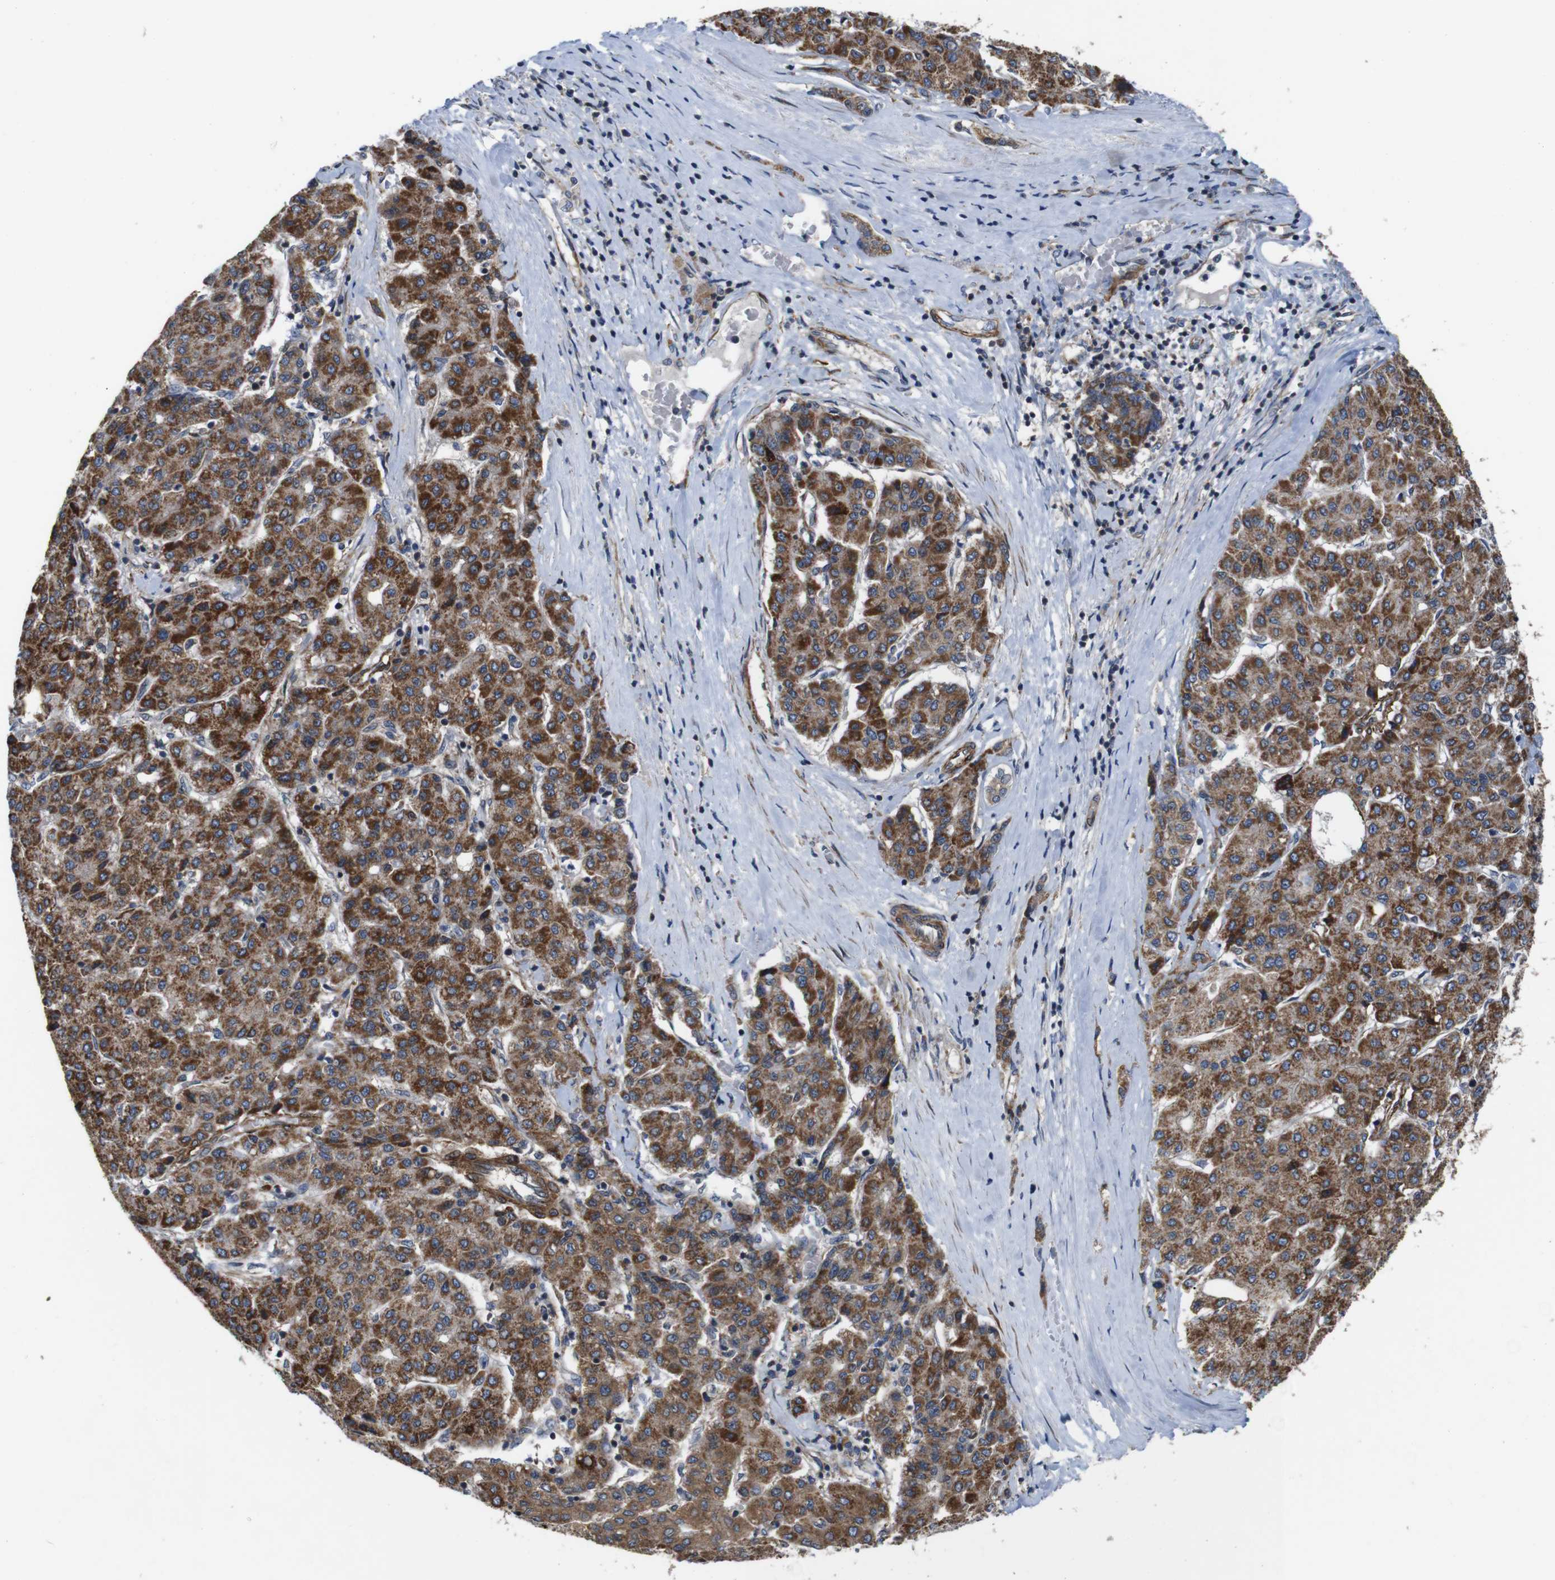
{"staining": {"intensity": "strong", "quantity": ">75%", "location": "cytoplasmic/membranous"}, "tissue": "liver cancer", "cell_type": "Tumor cells", "image_type": "cancer", "snomed": [{"axis": "morphology", "description": "Carcinoma, Hepatocellular, NOS"}, {"axis": "topography", "description": "Liver"}], "caption": "High-power microscopy captured an immunohistochemistry histopathology image of liver hepatocellular carcinoma, revealing strong cytoplasmic/membranous expression in approximately >75% of tumor cells. Nuclei are stained in blue.", "gene": "GGT7", "patient": {"sex": "male", "age": 65}}